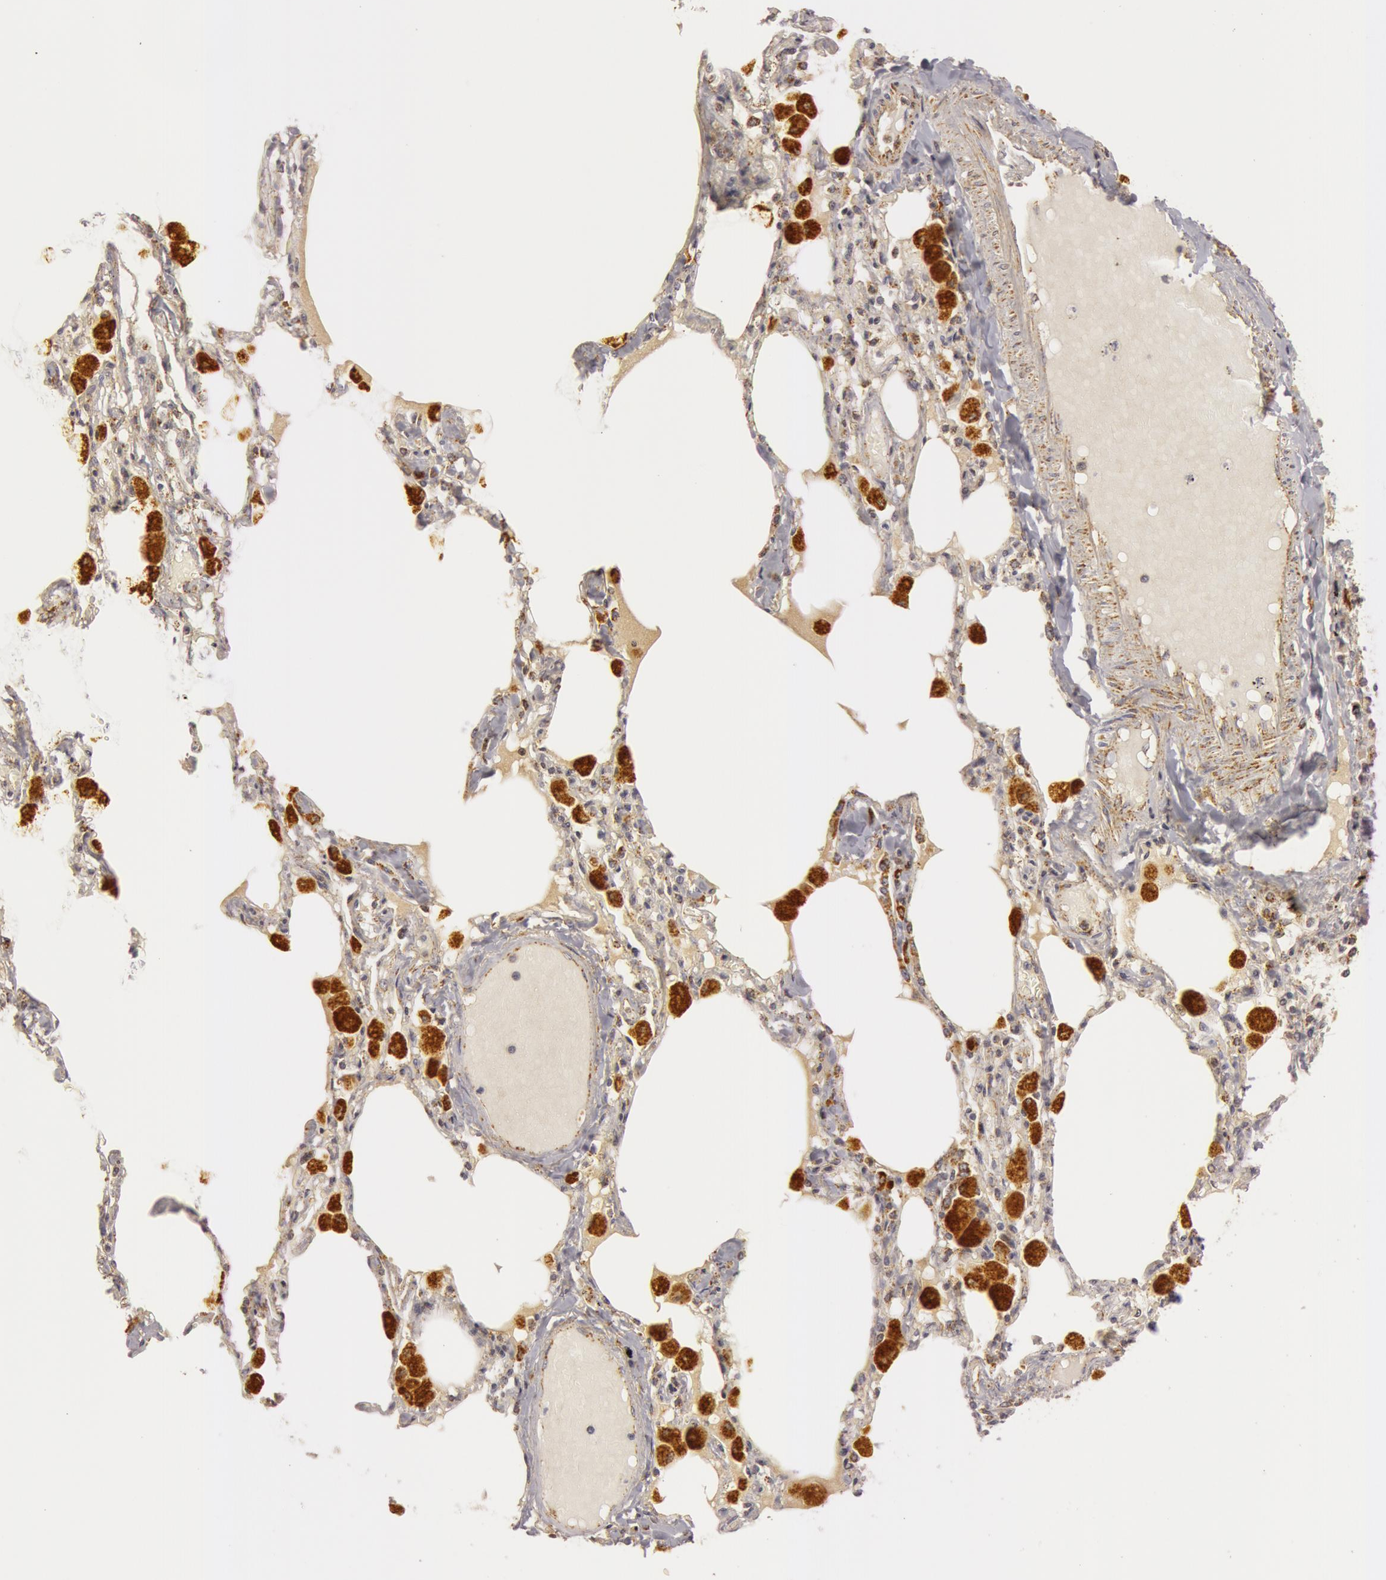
{"staining": {"intensity": "moderate", "quantity": ">75%", "location": "cytoplasmic/membranous"}, "tissue": "bronchus", "cell_type": "Respiratory epithelial cells", "image_type": "normal", "snomed": [{"axis": "morphology", "description": "Normal tissue, NOS"}, {"axis": "morphology", "description": "Squamous cell carcinoma, NOS"}, {"axis": "topography", "description": "Bronchus"}, {"axis": "topography", "description": "Lung"}], "caption": "DAB immunohistochemical staining of benign human bronchus demonstrates moderate cytoplasmic/membranous protein expression in approximately >75% of respiratory epithelial cells.", "gene": "C7", "patient": {"sex": "female", "age": 47}}